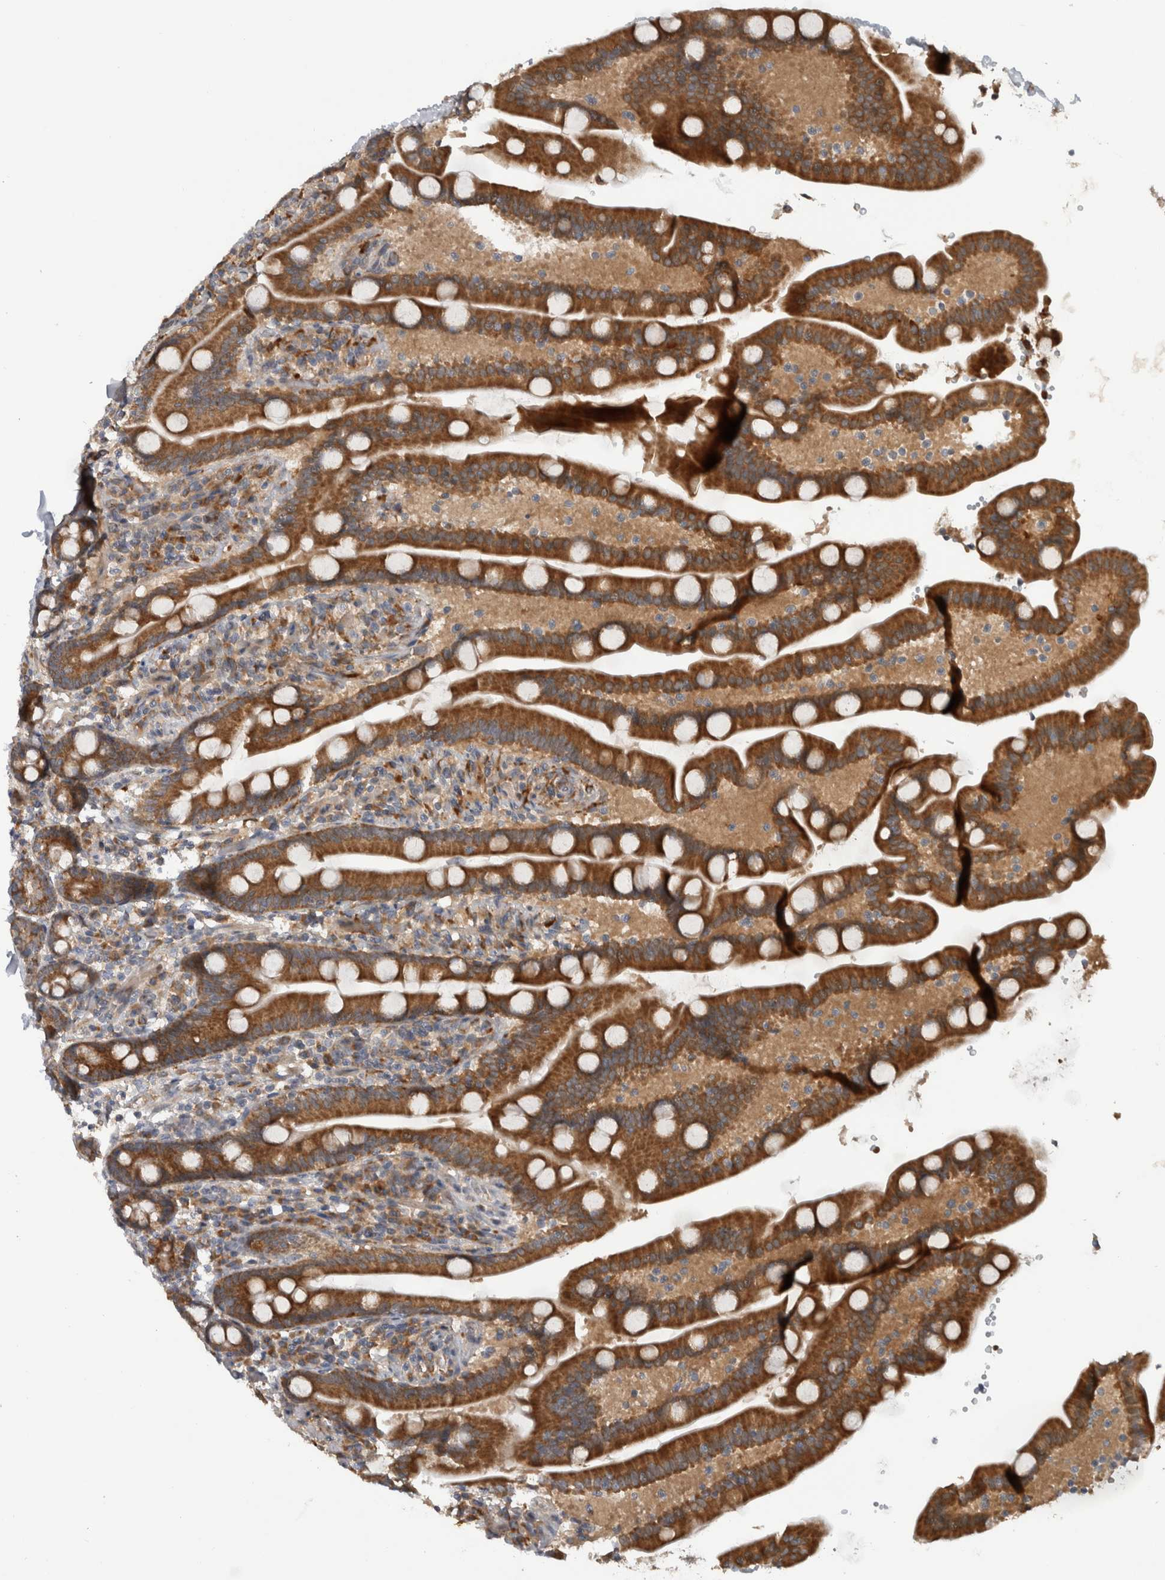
{"staining": {"intensity": "strong", "quantity": ">75%", "location": "cytoplasmic/membranous"}, "tissue": "duodenum", "cell_type": "Glandular cells", "image_type": "normal", "snomed": [{"axis": "morphology", "description": "Normal tissue, NOS"}, {"axis": "topography", "description": "Duodenum"}], "caption": "High-power microscopy captured an IHC photomicrograph of normal duodenum, revealing strong cytoplasmic/membranous expression in approximately >75% of glandular cells.", "gene": "ADGRL3", "patient": {"sex": "male", "age": 54}}